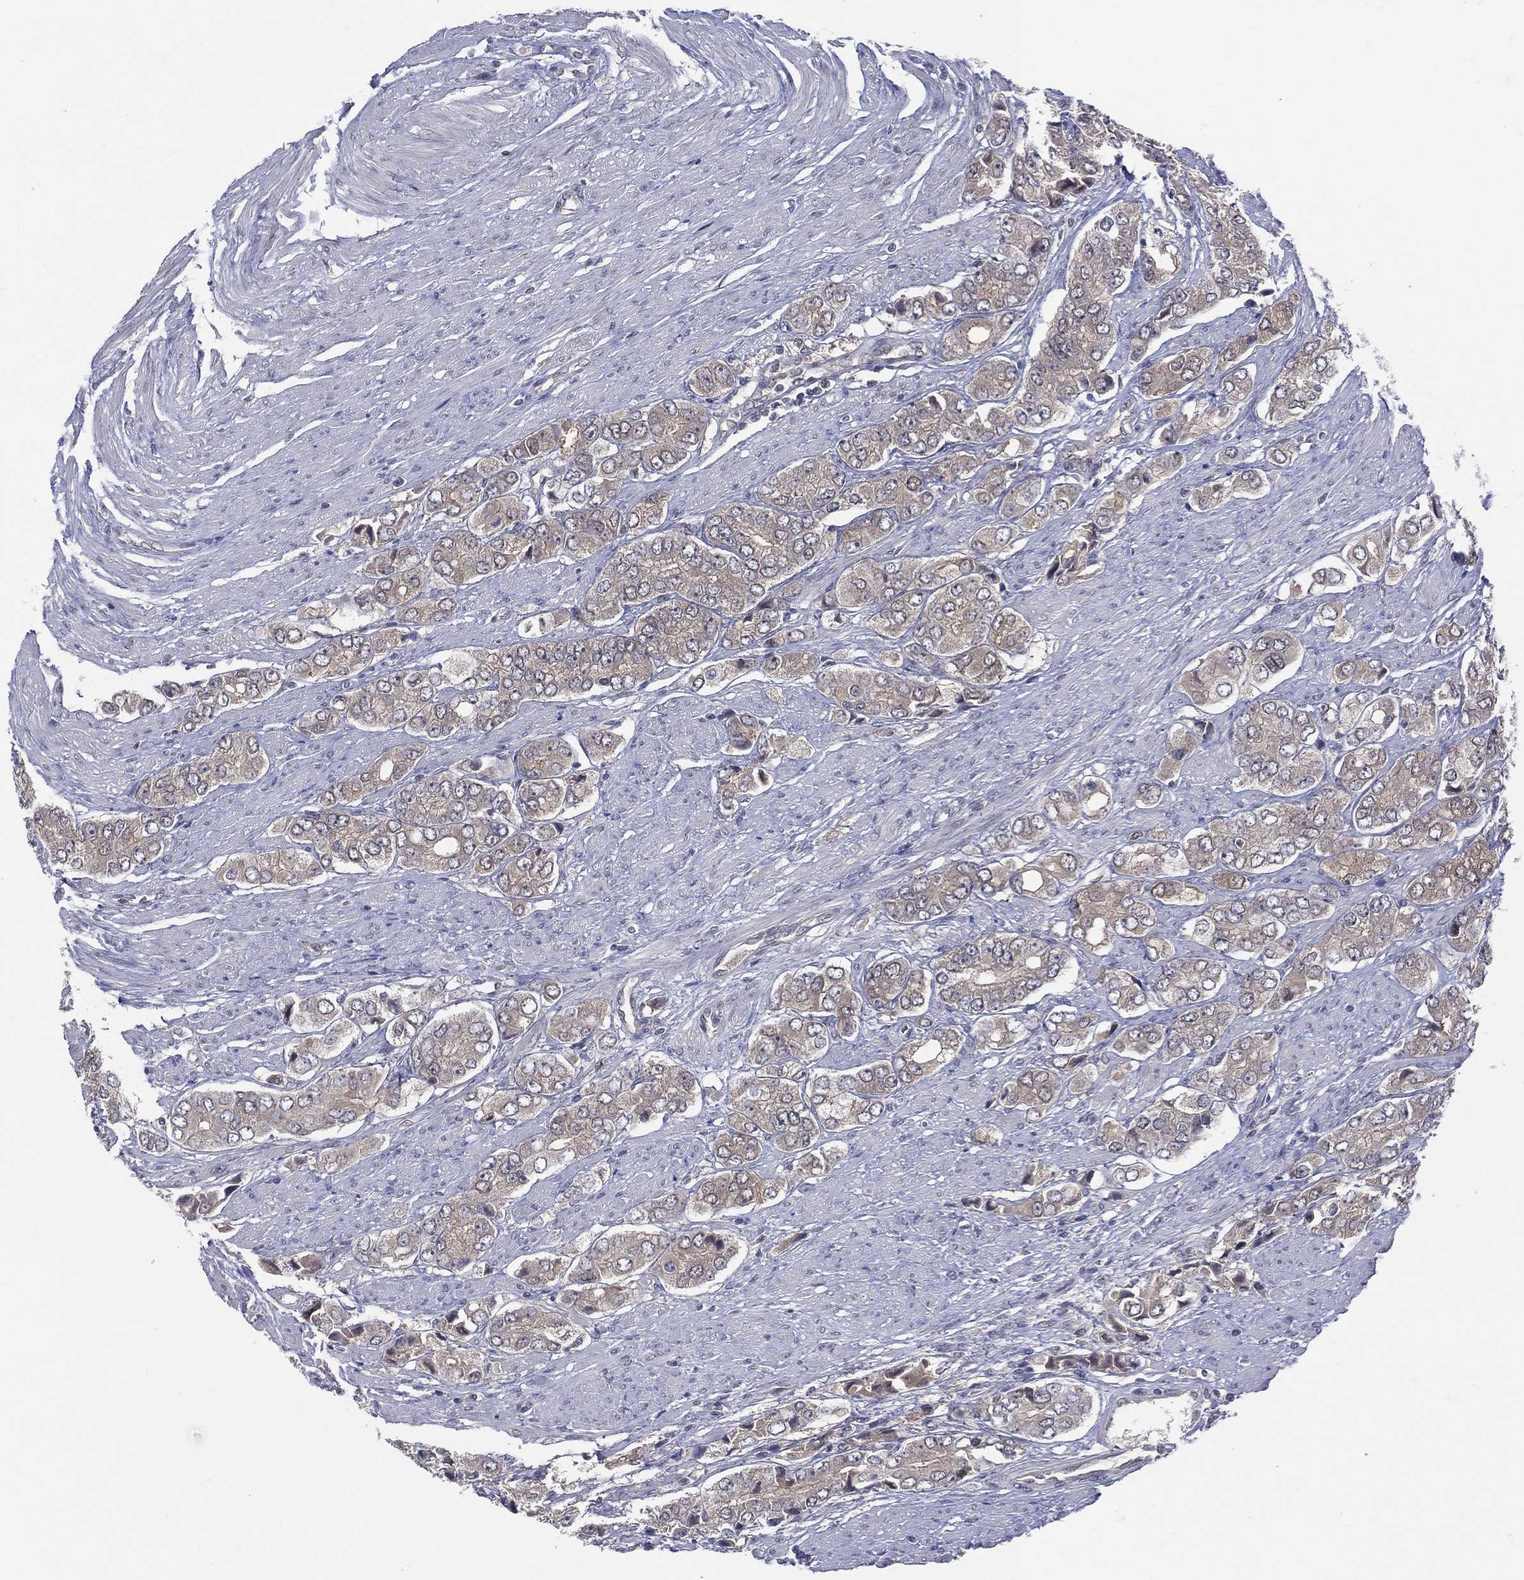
{"staining": {"intensity": "weak", "quantity": "<25%", "location": "cytoplasmic/membranous"}, "tissue": "prostate cancer", "cell_type": "Tumor cells", "image_type": "cancer", "snomed": [{"axis": "morphology", "description": "Adenocarcinoma, Low grade"}, {"axis": "topography", "description": "Prostate"}], "caption": "High magnification brightfield microscopy of prostate cancer stained with DAB (3,3'-diaminobenzidine) (brown) and counterstained with hematoxylin (blue): tumor cells show no significant expression.", "gene": "DLG4", "patient": {"sex": "male", "age": 69}}